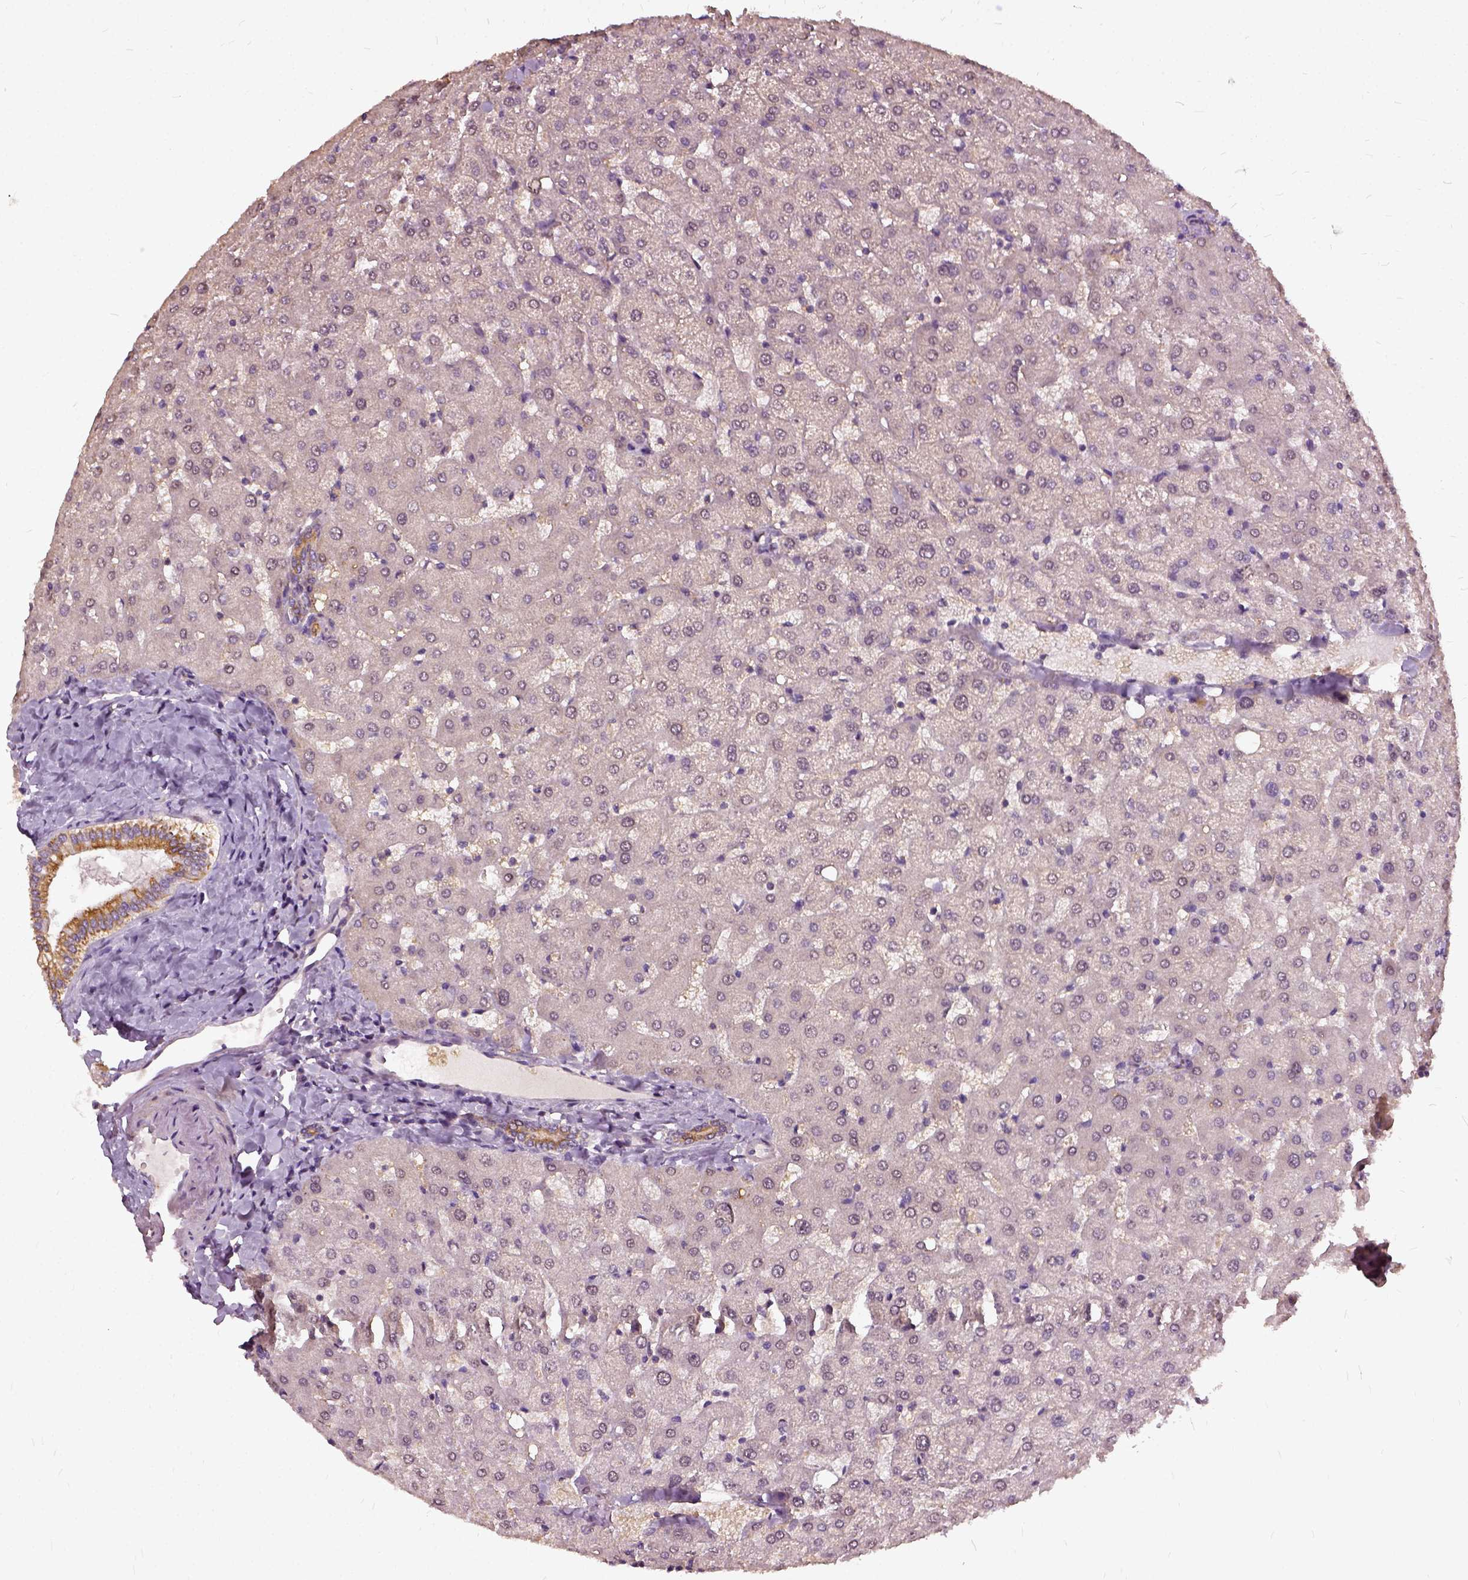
{"staining": {"intensity": "moderate", "quantity": ">75%", "location": "cytoplasmic/membranous"}, "tissue": "liver", "cell_type": "Cholangiocytes", "image_type": "normal", "snomed": [{"axis": "morphology", "description": "Normal tissue, NOS"}, {"axis": "topography", "description": "Liver"}], "caption": "Liver stained for a protein shows moderate cytoplasmic/membranous positivity in cholangiocytes. Using DAB (3,3'-diaminobenzidine) (brown) and hematoxylin (blue) stains, captured at high magnification using brightfield microscopy.", "gene": "ILRUN", "patient": {"sex": "female", "age": 50}}